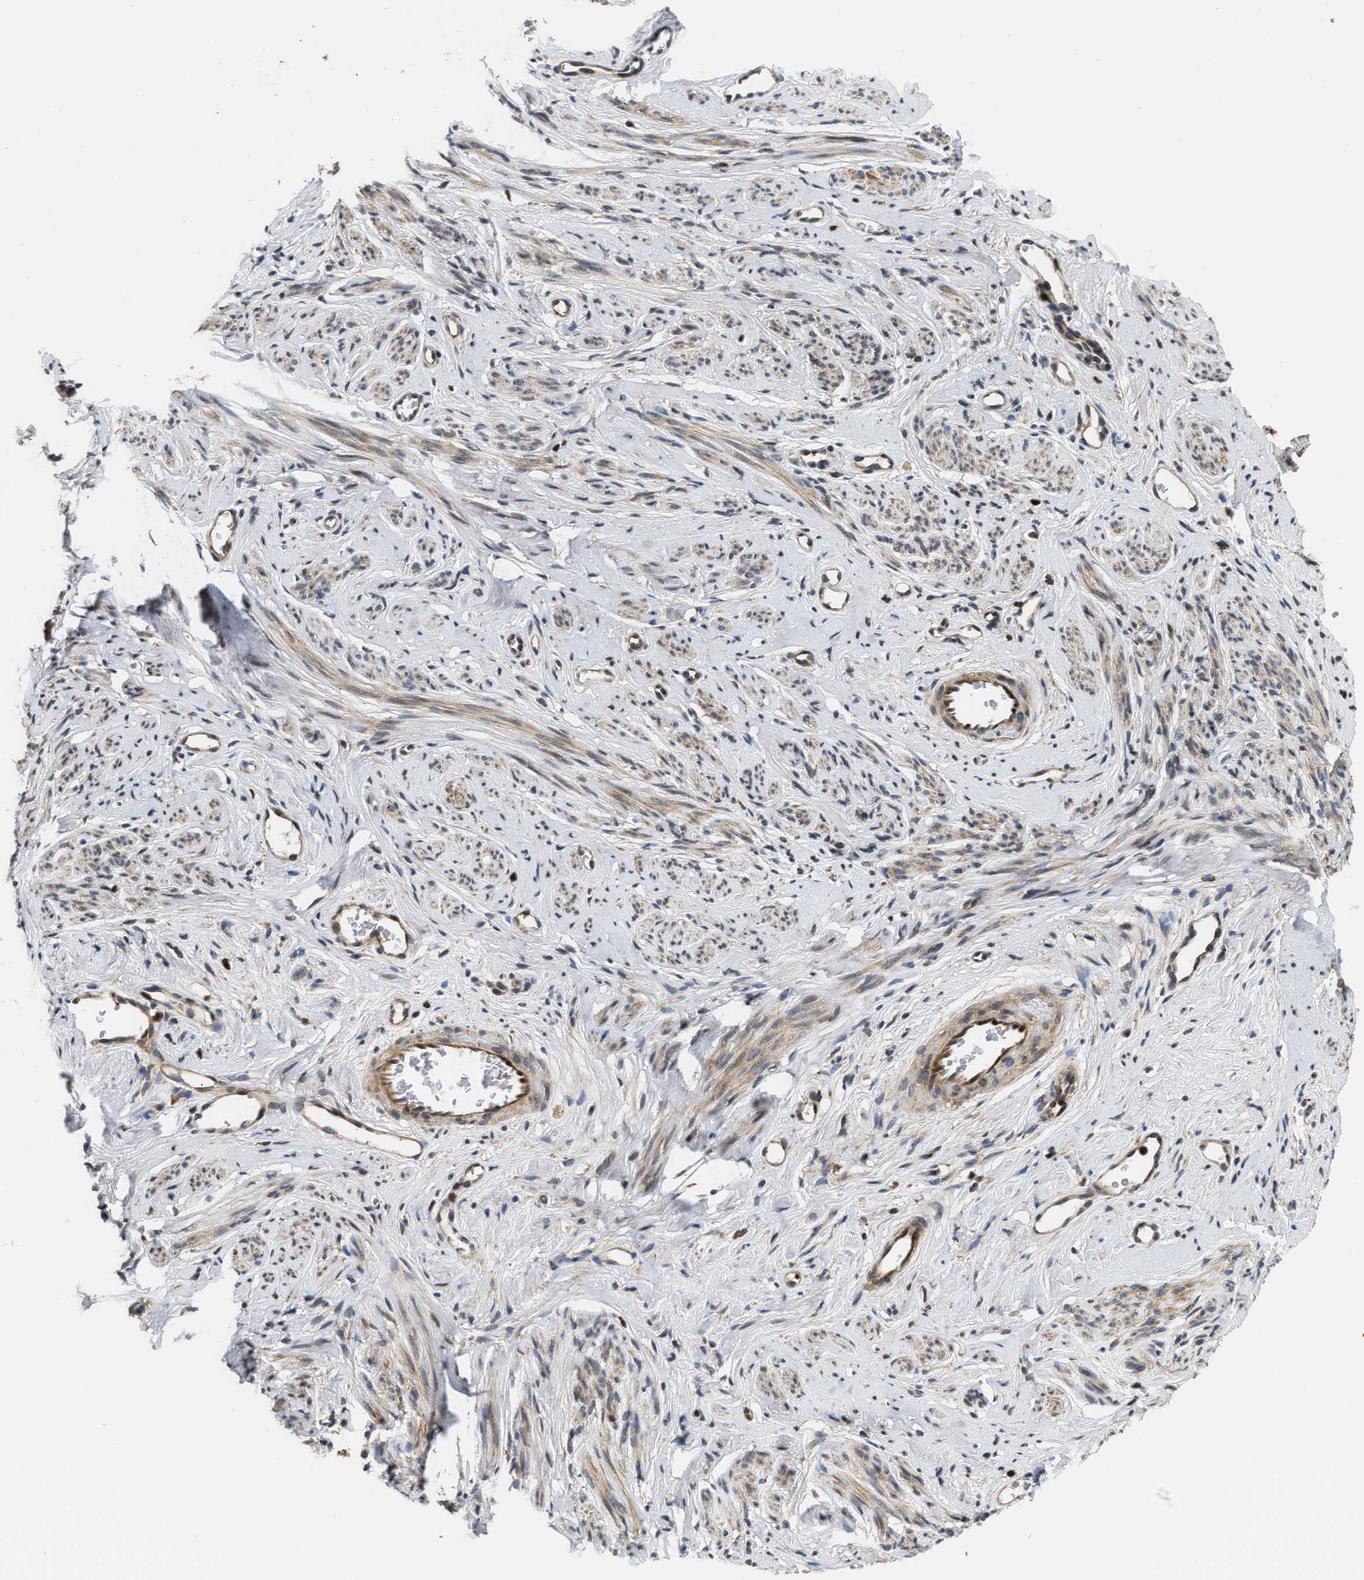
{"staining": {"intensity": "moderate", "quantity": ">75%", "location": "cytoplasmic/membranous"}, "tissue": "cervix", "cell_type": "Glandular cells", "image_type": "normal", "snomed": [{"axis": "morphology", "description": "Normal tissue, NOS"}, {"axis": "topography", "description": "Cervix"}], "caption": "Moderate cytoplasmic/membranous protein staining is appreciated in approximately >75% of glandular cells in cervix.", "gene": "SNX5", "patient": {"sex": "female", "age": 77}}